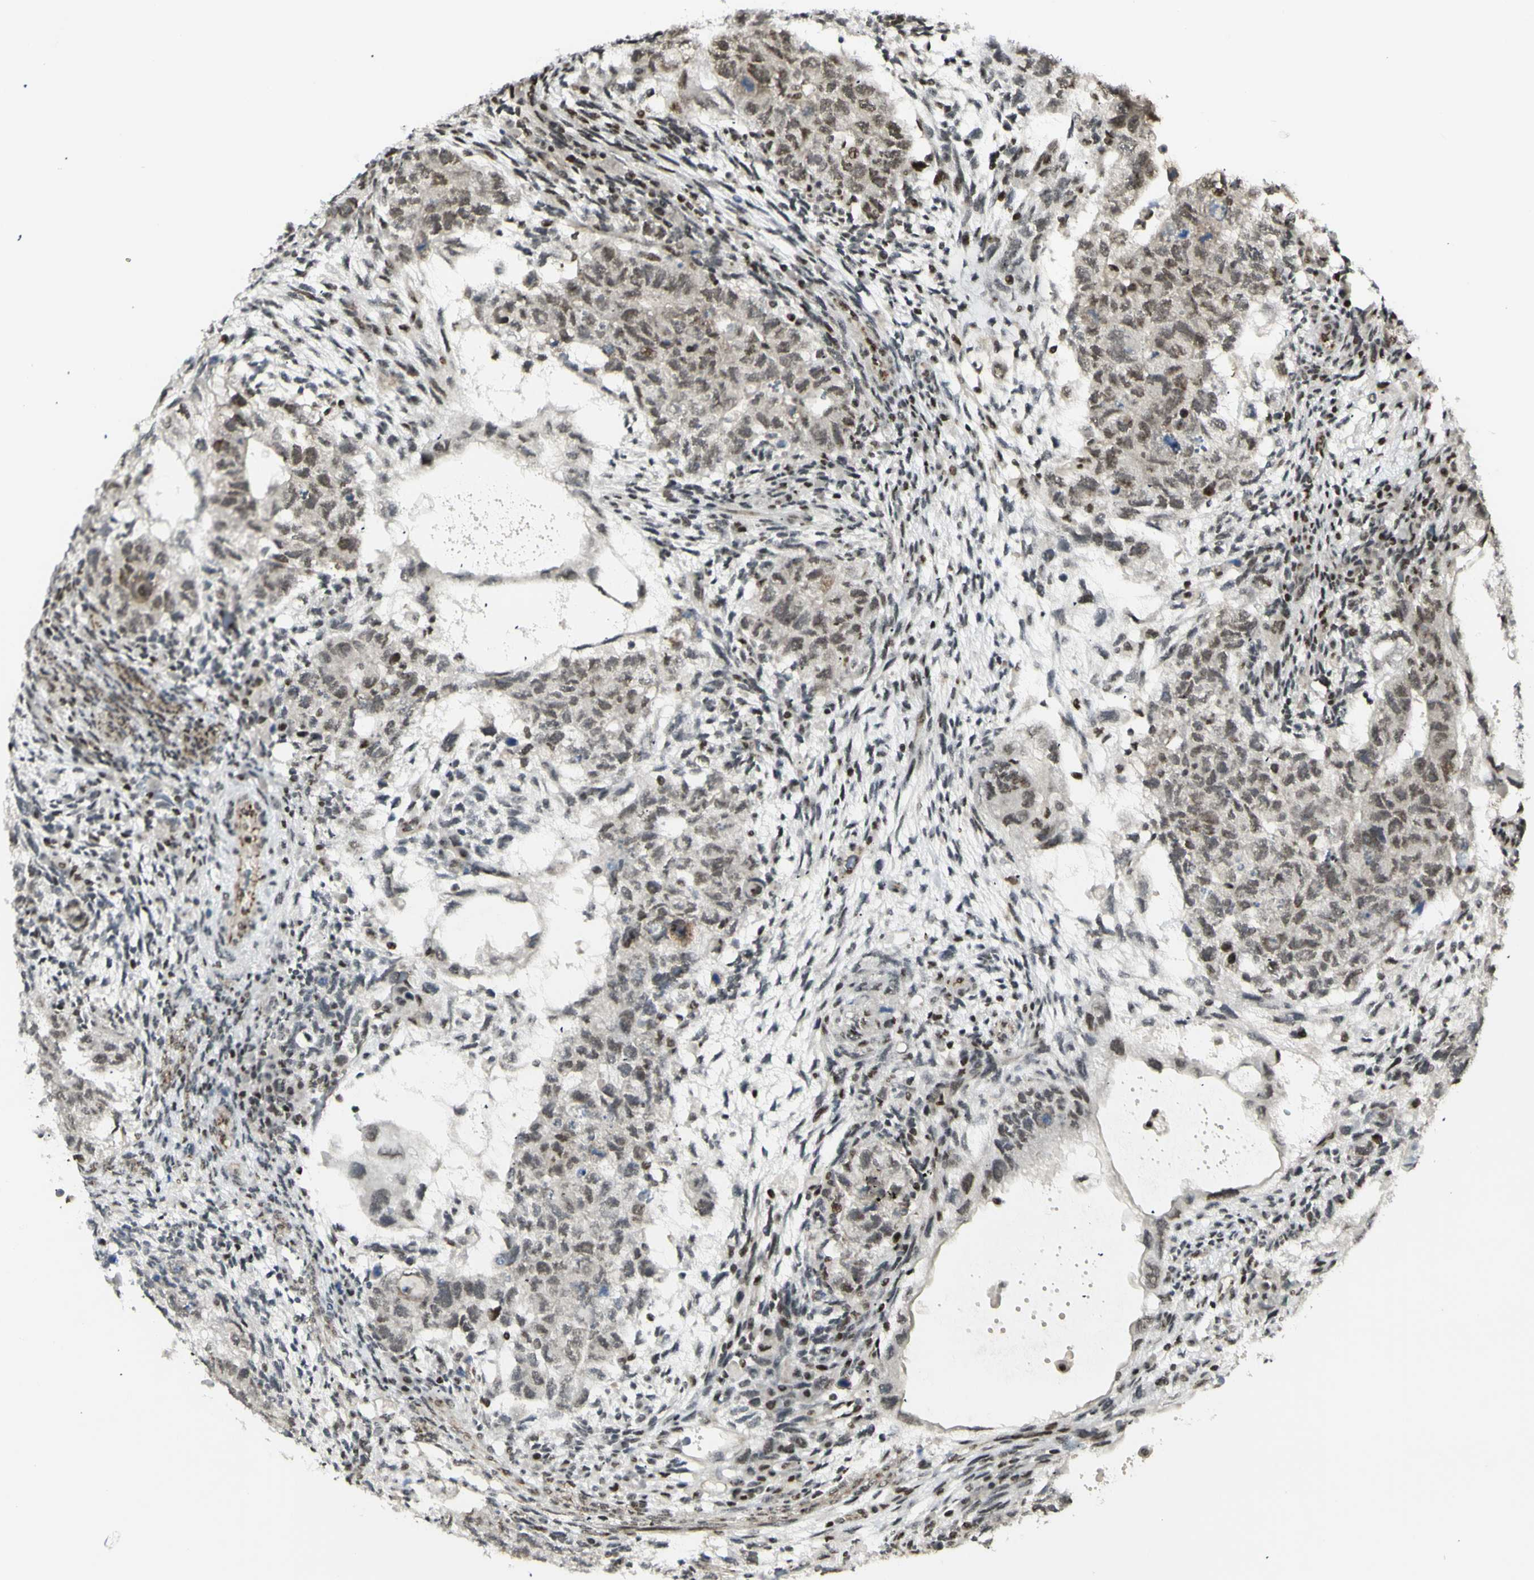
{"staining": {"intensity": "weak", "quantity": ">75%", "location": "nuclear"}, "tissue": "testis cancer", "cell_type": "Tumor cells", "image_type": "cancer", "snomed": [{"axis": "morphology", "description": "Normal tissue, NOS"}, {"axis": "morphology", "description": "Carcinoma, Embryonal, NOS"}, {"axis": "topography", "description": "Testis"}], "caption": "Tumor cells exhibit weak nuclear staining in approximately >75% of cells in testis cancer (embryonal carcinoma).", "gene": "ZMYM6", "patient": {"sex": "male", "age": 36}}